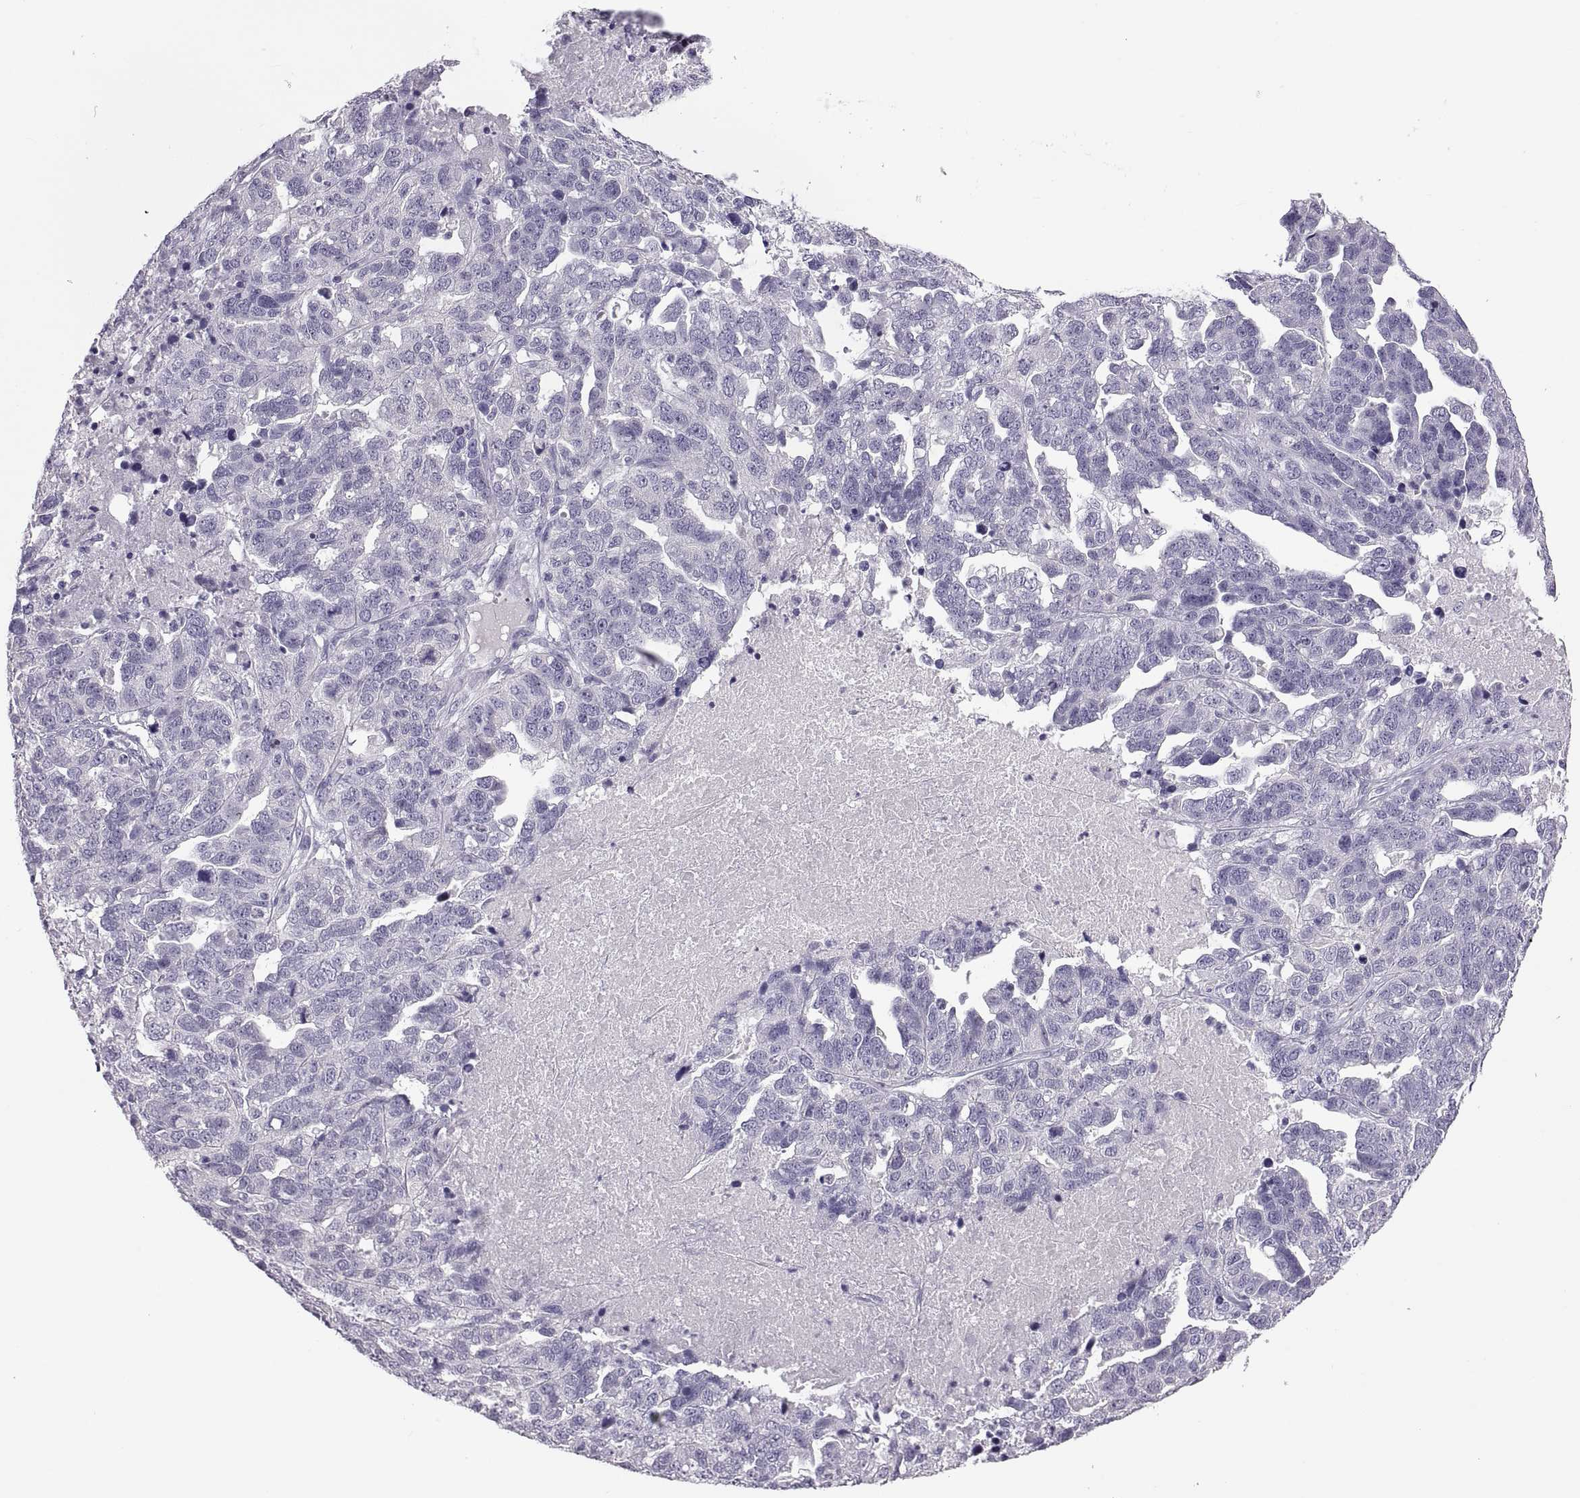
{"staining": {"intensity": "negative", "quantity": "none", "location": "none"}, "tissue": "ovarian cancer", "cell_type": "Tumor cells", "image_type": "cancer", "snomed": [{"axis": "morphology", "description": "Cystadenocarcinoma, serous, NOS"}, {"axis": "topography", "description": "Ovary"}], "caption": "This is a micrograph of IHC staining of ovarian cancer (serous cystadenocarcinoma), which shows no positivity in tumor cells.", "gene": "RDM1", "patient": {"sex": "female", "age": 71}}